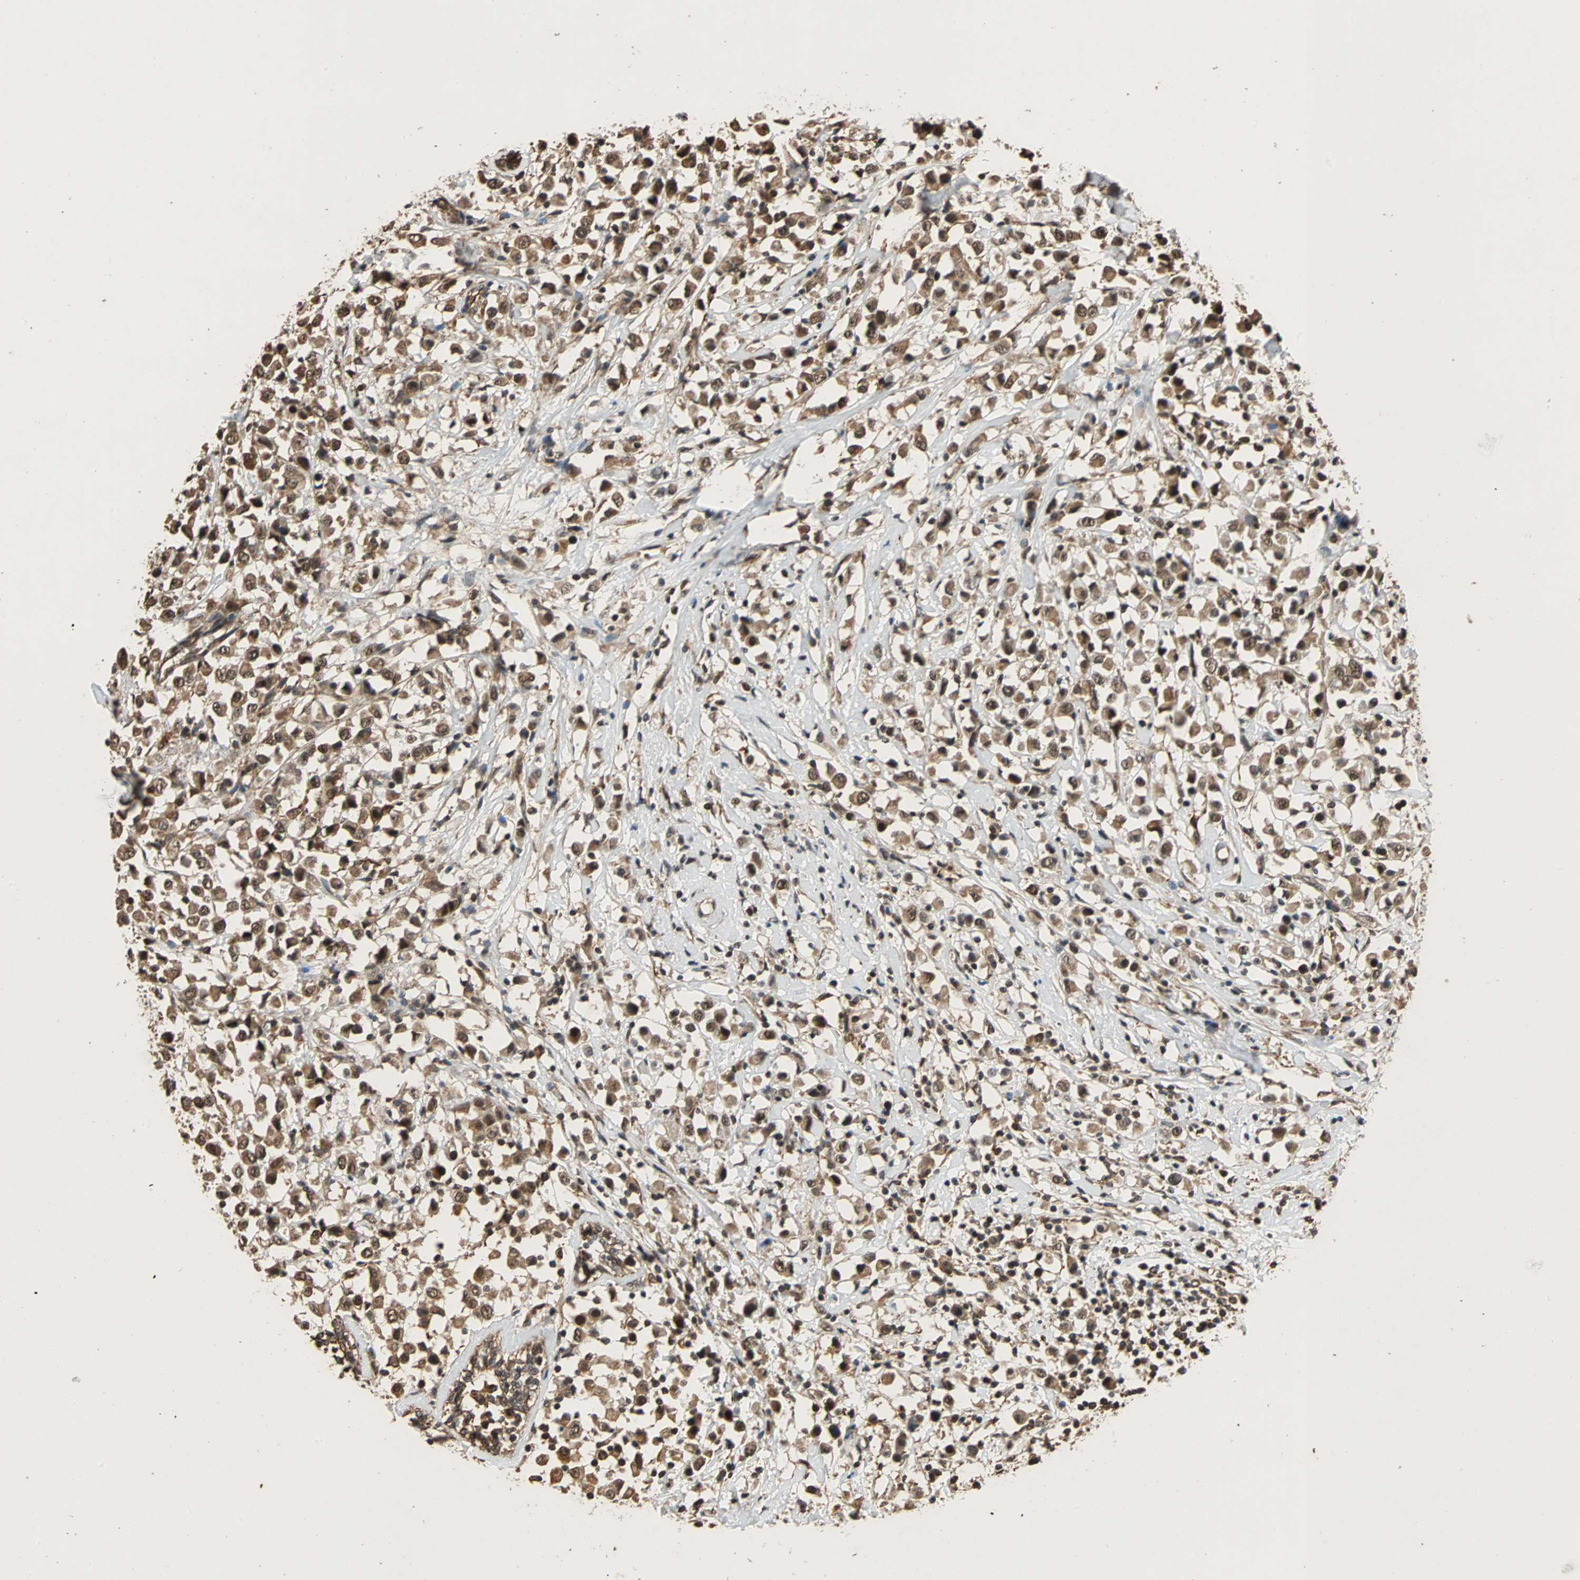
{"staining": {"intensity": "moderate", "quantity": ">75%", "location": "cytoplasmic/membranous,nuclear"}, "tissue": "breast cancer", "cell_type": "Tumor cells", "image_type": "cancer", "snomed": [{"axis": "morphology", "description": "Duct carcinoma"}, {"axis": "topography", "description": "Breast"}], "caption": "Human breast infiltrating ductal carcinoma stained with a protein marker shows moderate staining in tumor cells.", "gene": "CDC5L", "patient": {"sex": "female", "age": 61}}